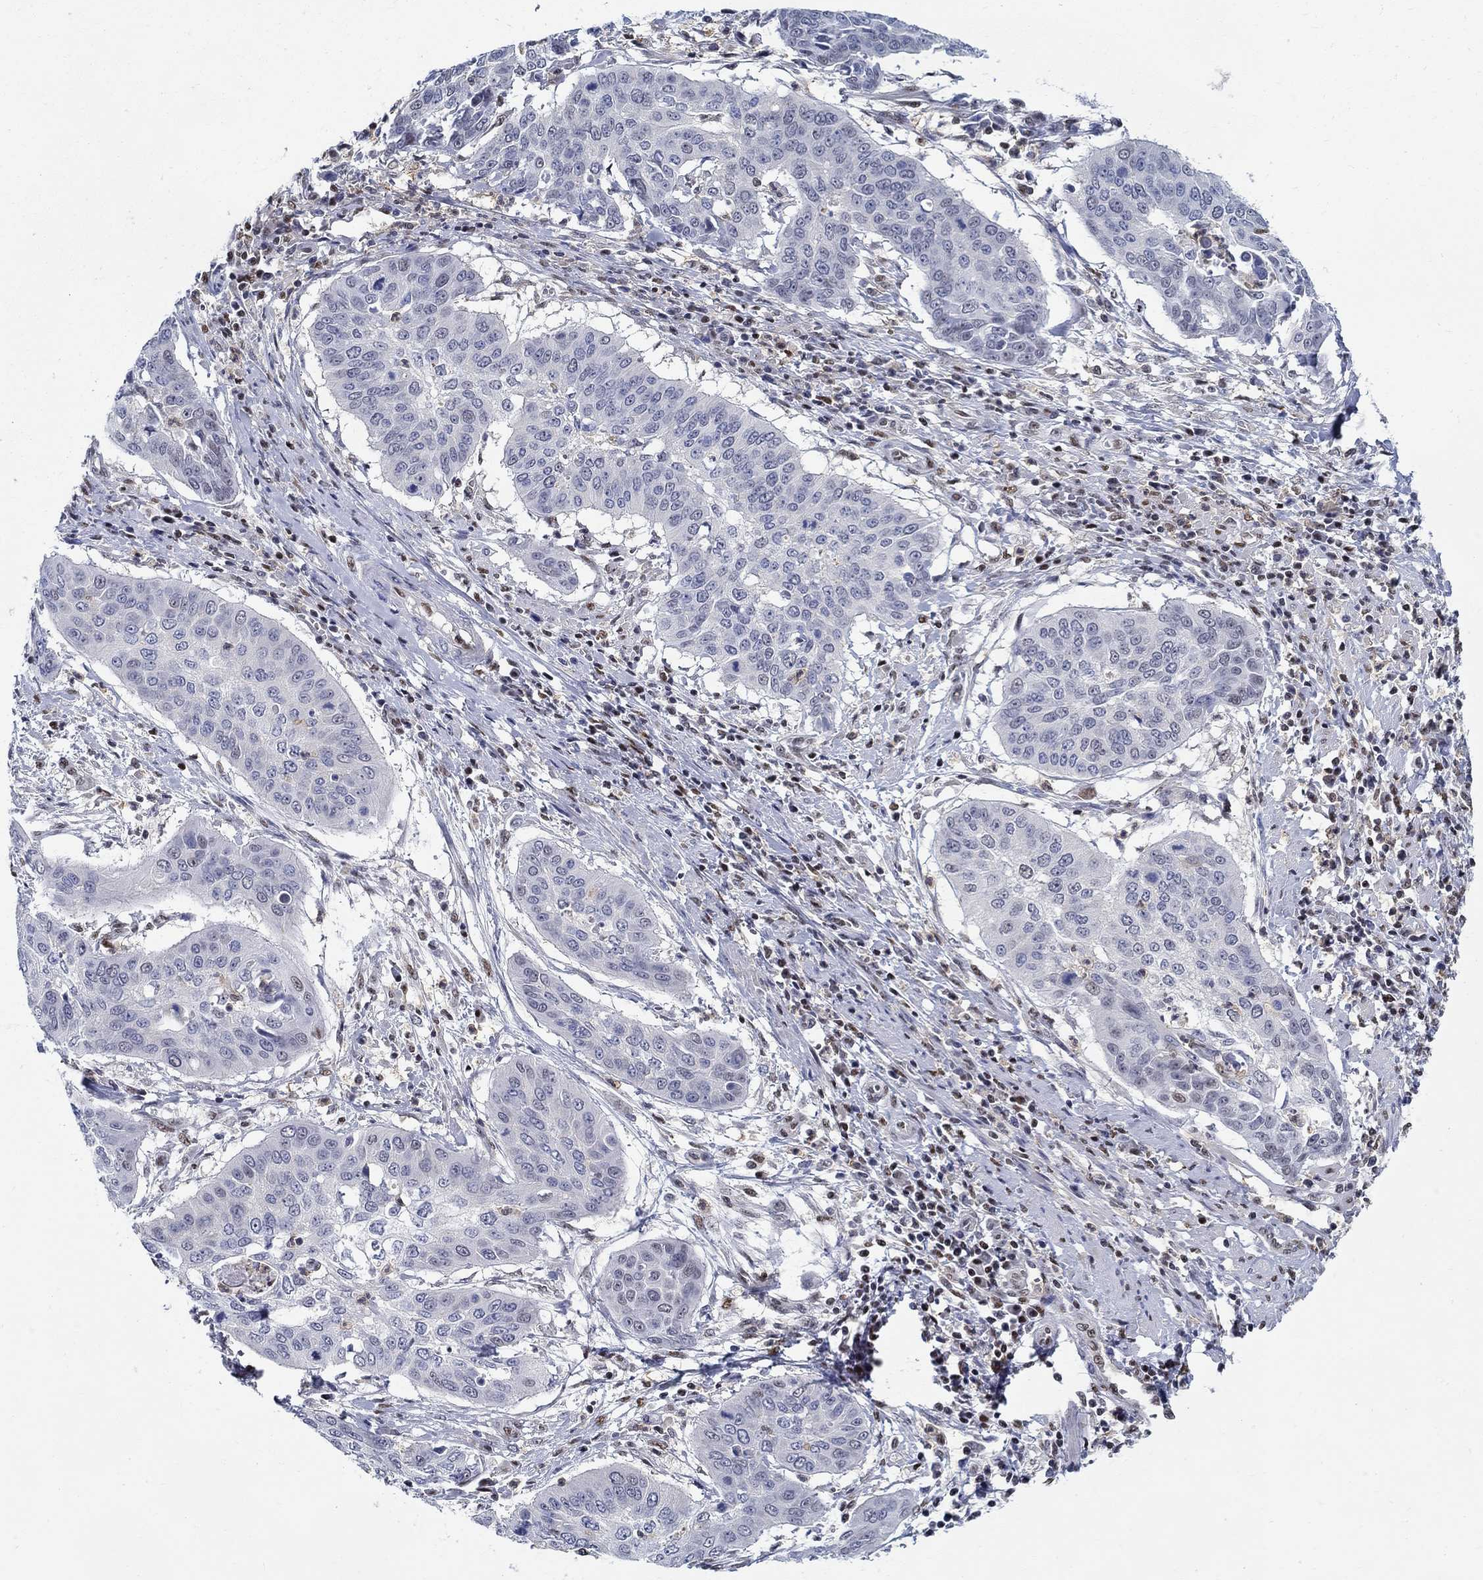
{"staining": {"intensity": "negative", "quantity": "none", "location": "none"}, "tissue": "cervical cancer", "cell_type": "Tumor cells", "image_type": "cancer", "snomed": [{"axis": "morphology", "description": "Squamous cell carcinoma, NOS"}, {"axis": "topography", "description": "Cervix"}], "caption": "The photomicrograph demonstrates no staining of tumor cells in cervical cancer.", "gene": "ZNF594", "patient": {"sex": "female", "age": 39}}